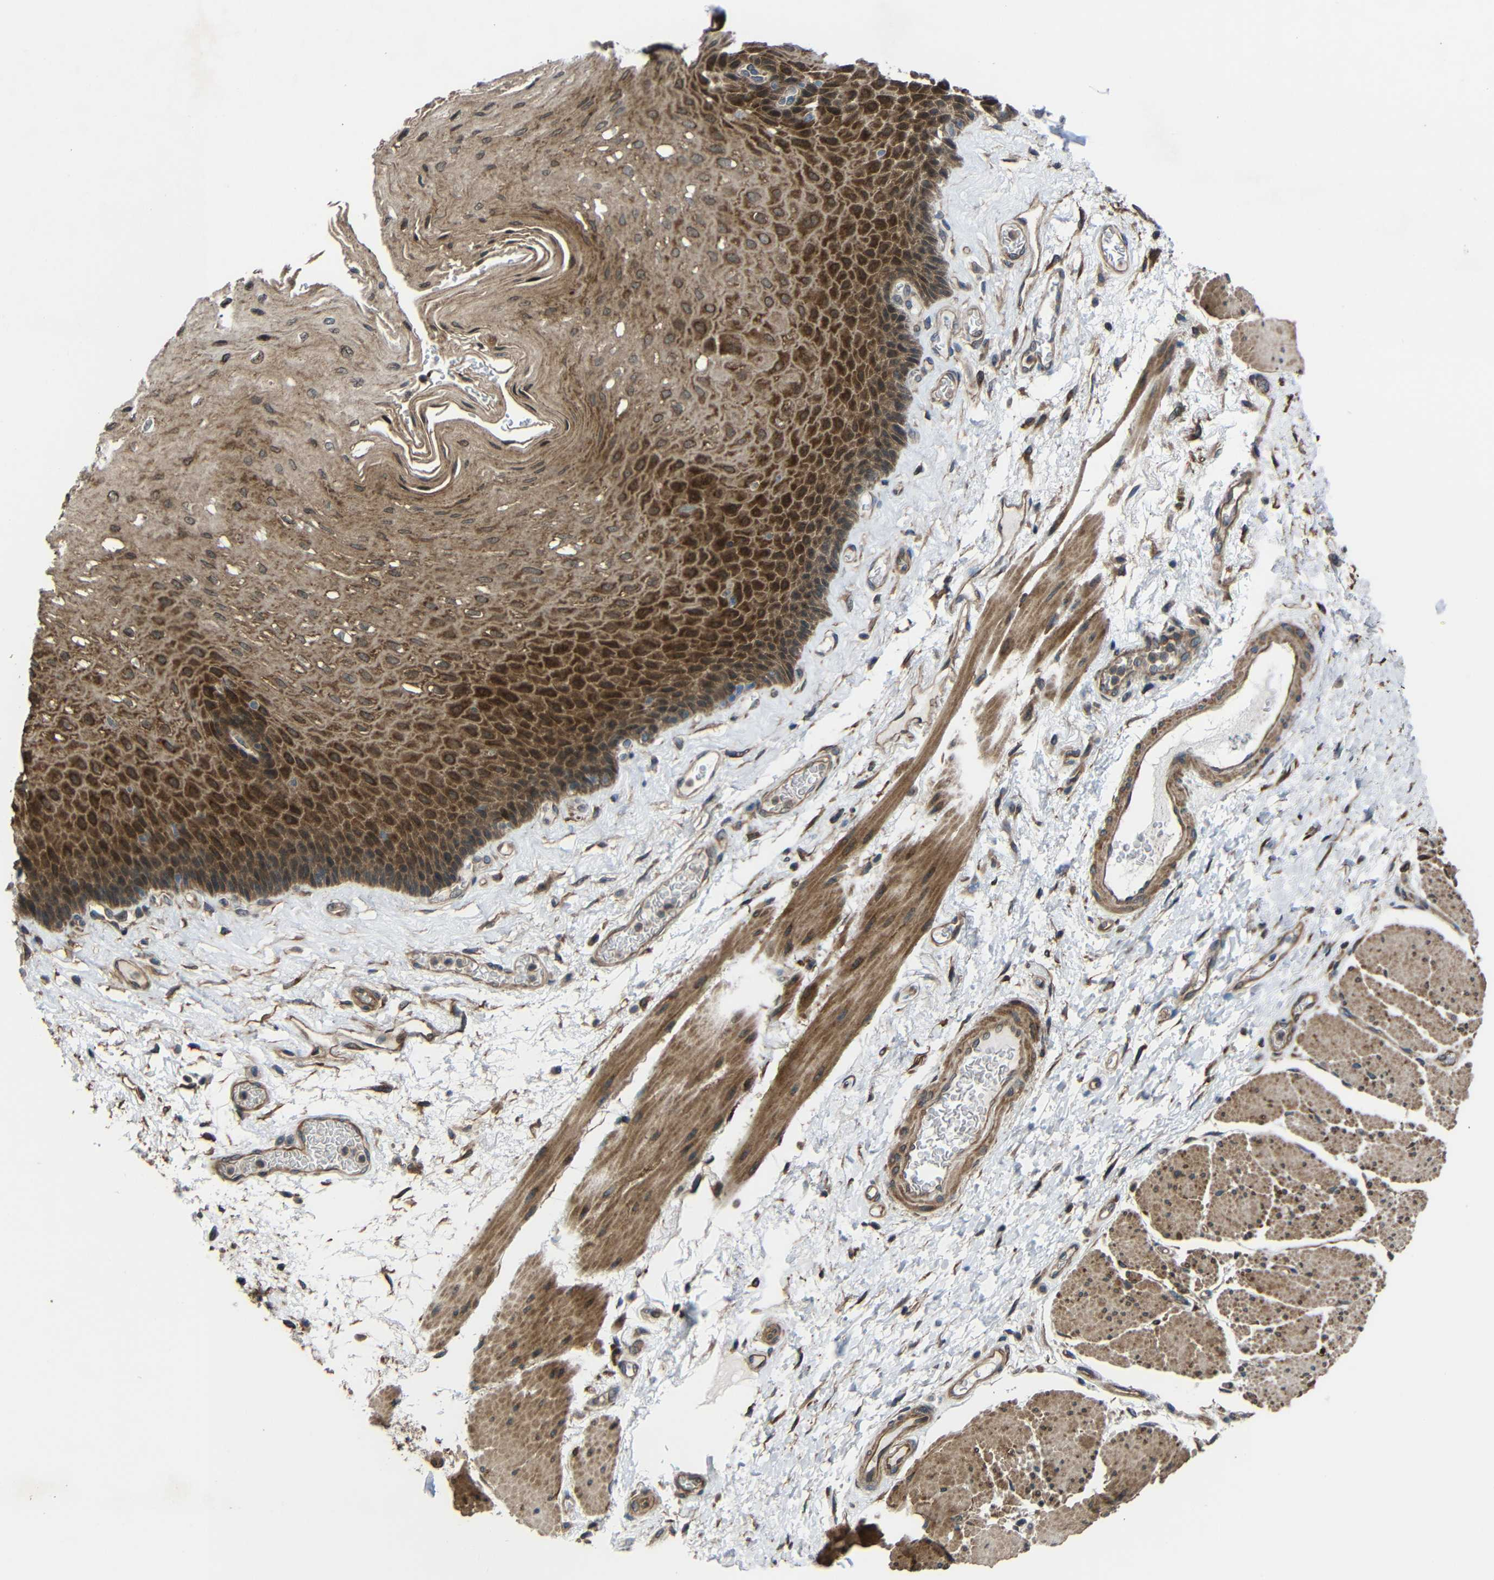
{"staining": {"intensity": "strong", "quantity": "25%-75%", "location": "cytoplasmic/membranous"}, "tissue": "esophagus", "cell_type": "Squamous epithelial cells", "image_type": "normal", "snomed": [{"axis": "morphology", "description": "Normal tissue, NOS"}, {"axis": "topography", "description": "Esophagus"}], "caption": "Squamous epithelial cells demonstrate high levels of strong cytoplasmic/membranous expression in approximately 25%-75% of cells in unremarkable human esophagus. The staining was performed using DAB, with brown indicating positive protein expression. Nuclei are stained blue with hematoxylin.", "gene": "CHST9", "patient": {"sex": "female", "age": 72}}